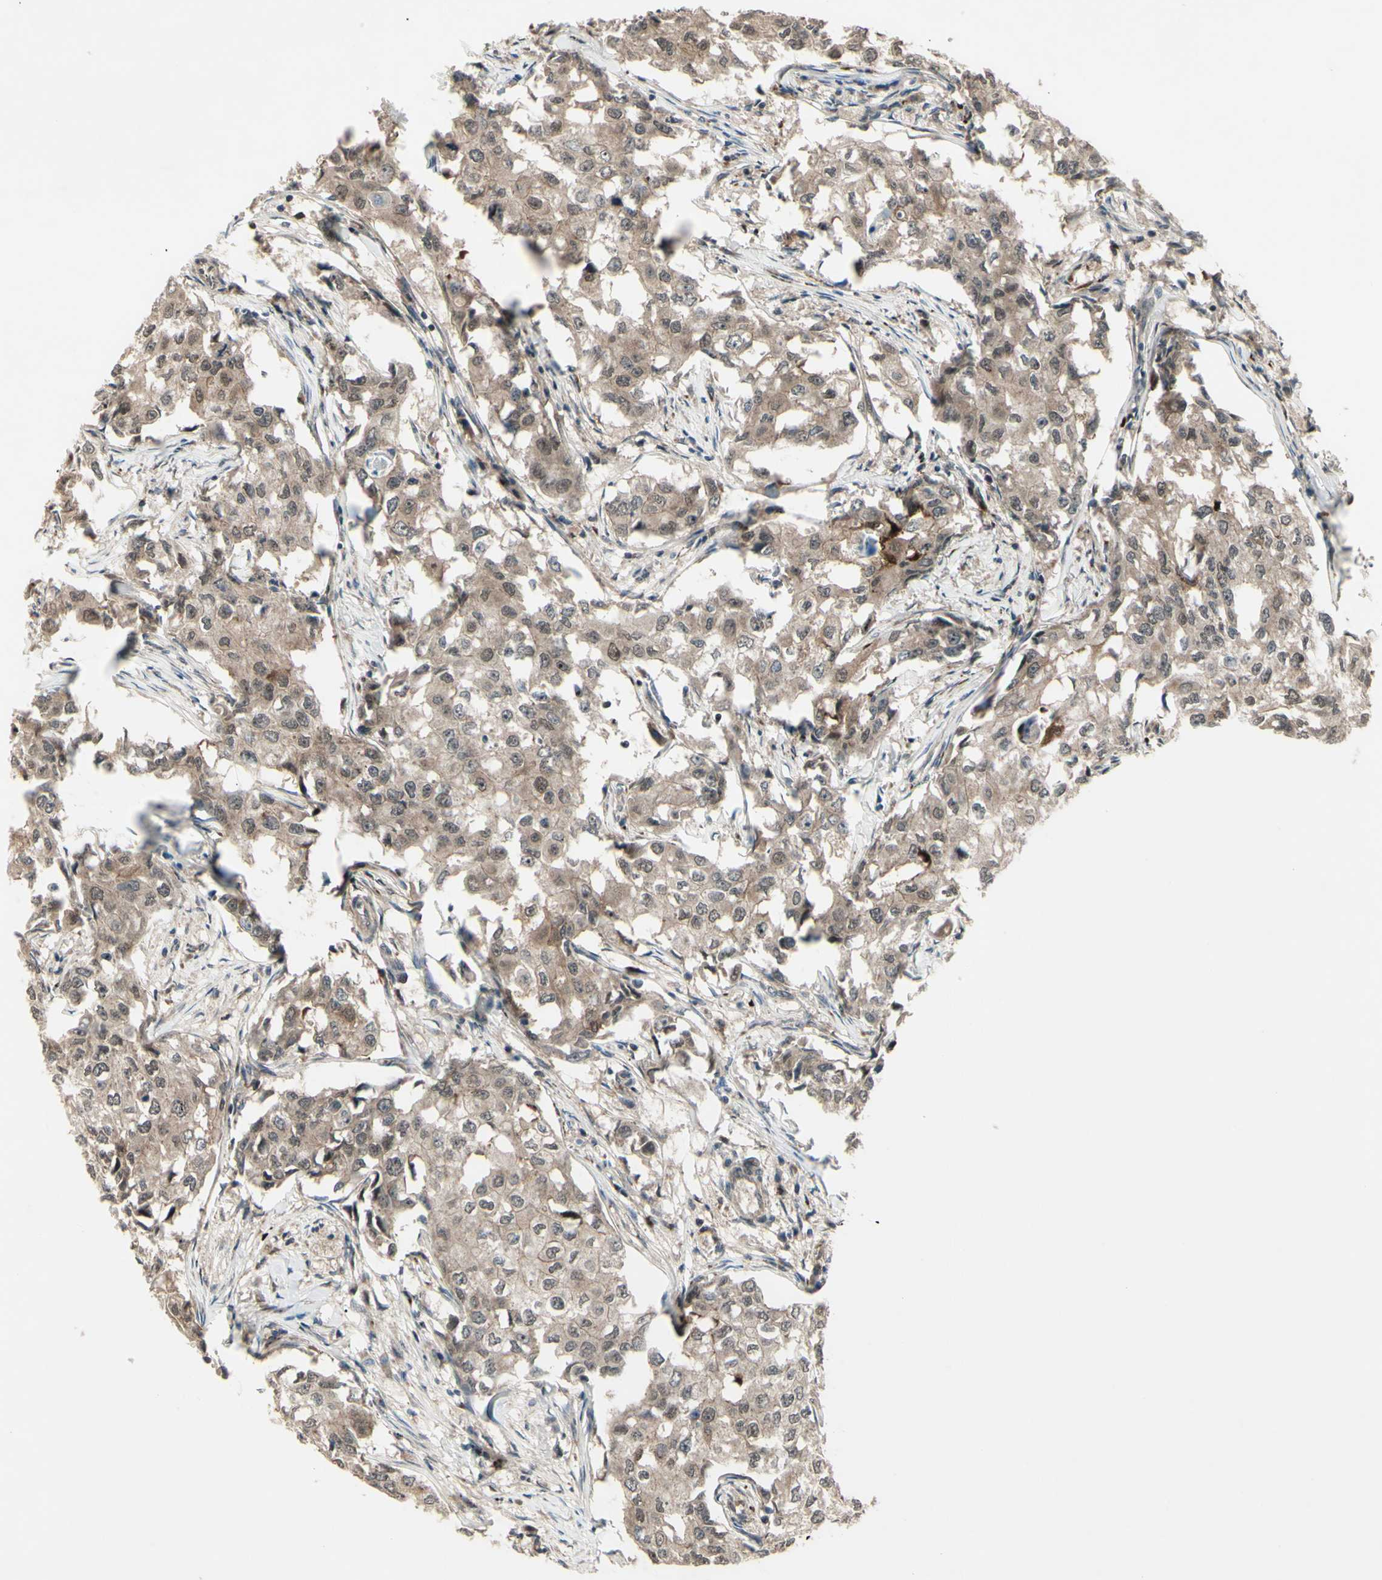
{"staining": {"intensity": "moderate", "quantity": ">75%", "location": "cytoplasmic/membranous,nuclear"}, "tissue": "breast cancer", "cell_type": "Tumor cells", "image_type": "cancer", "snomed": [{"axis": "morphology", "description": "Duct carcinoma"}, {"axis": "topography", "description": "Breast"}], "caption": "Protein expression analysis of human breast infiltrating ductal carcinoma reveals moderate cytoplasmic/membranous and nuclear staining in about >75% of tumor cells.", "gene": "MLF2", "patient": {"sex": "female", "age": 27}}